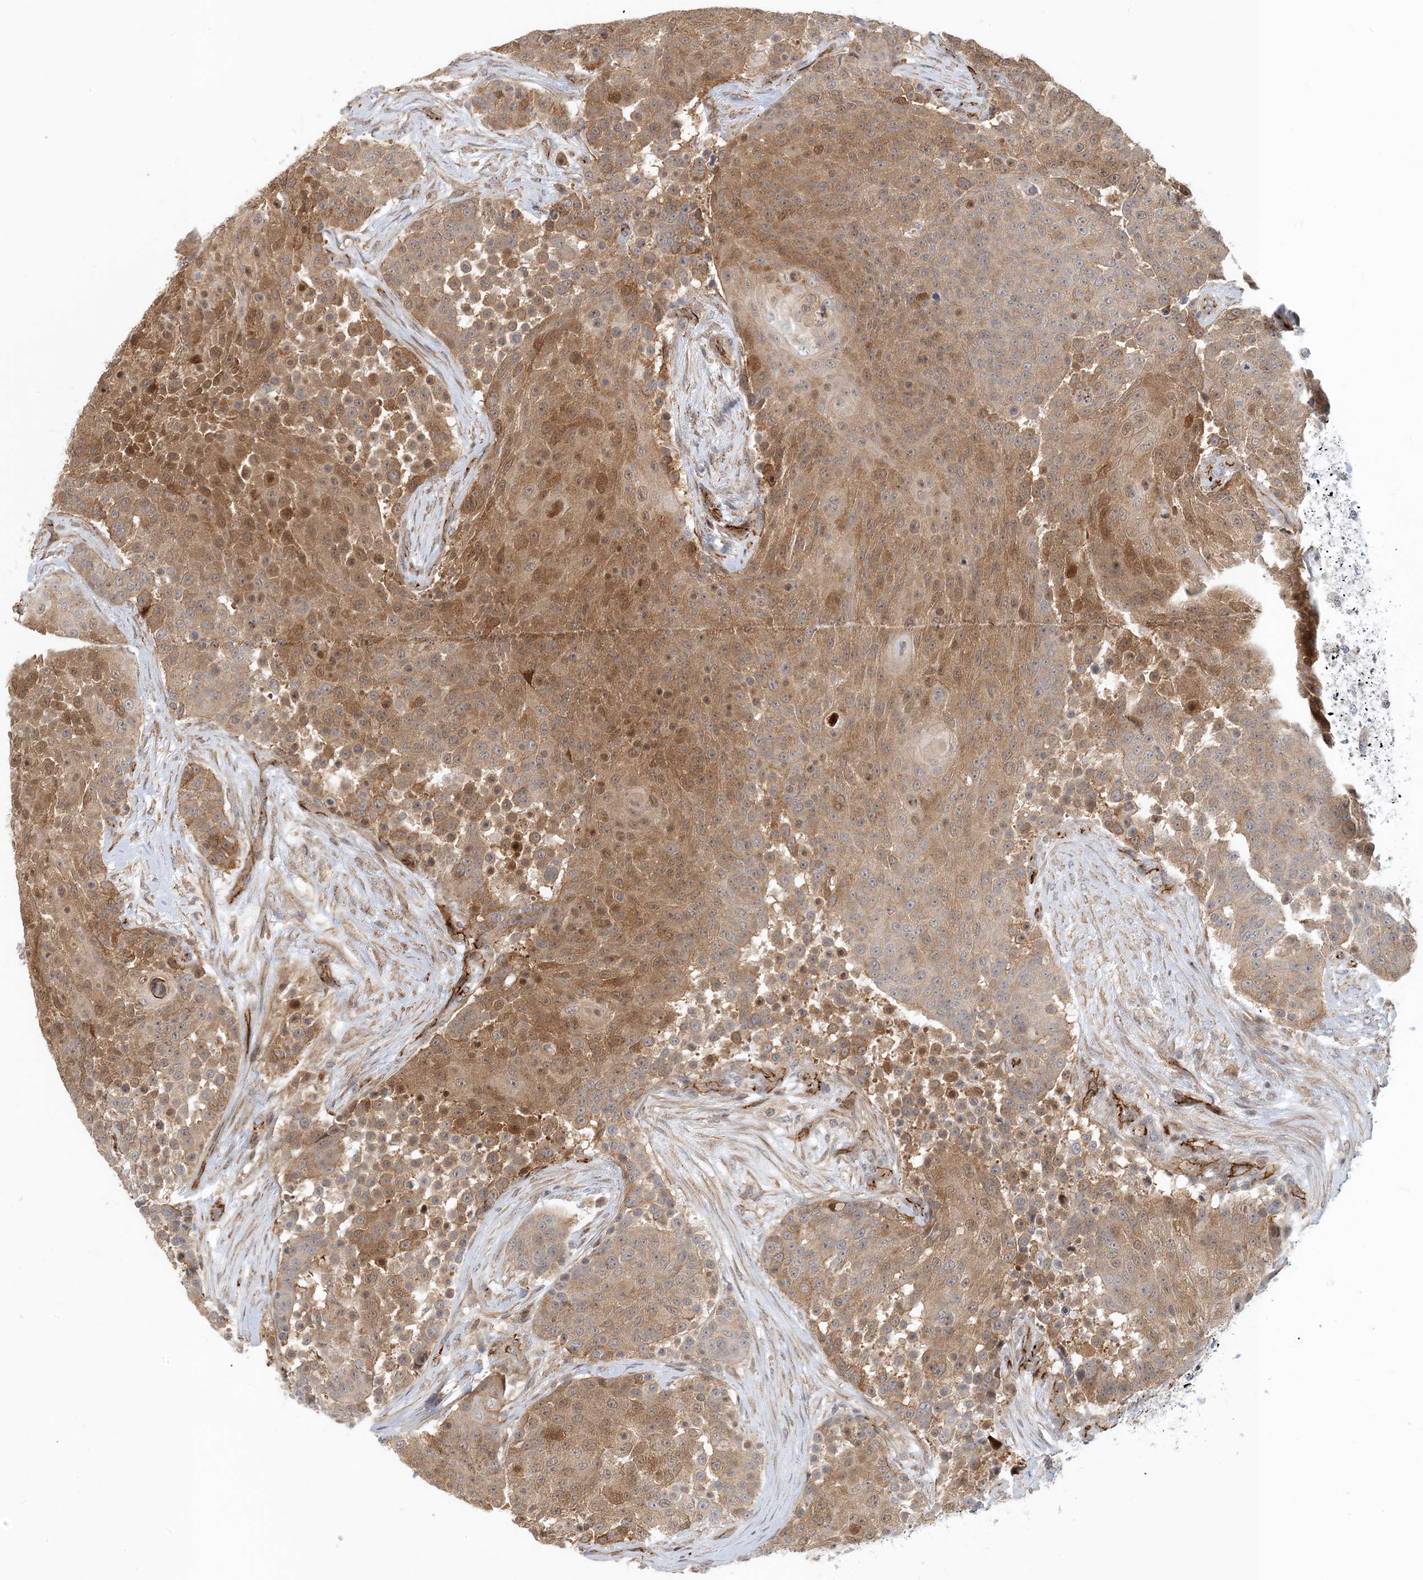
{"staining": {"intensity": "moderate", "quantity": "25%-75%", "location": "cytoplasmic/membranous,nuclear"}, "tissue": "urothelial cancer", "cell_type": "Tumor cells", "image_type": "cancer", "snomed": [{"axis": "morphology", "description": "Urothelial carcinoma, High grade"}, {"axis": "topography", "description": "Urinary bladder"}], "caption": "Immunohistochemical staining of human urothelial carcinoma (high-grade) displays medium levels of moderate cytoplasmic/membranous and nuclear staining in approximately 25%-75% of tumor cells.", "gene": "MAPKBP1", "patient": {"sex": "female", "age": 63}}